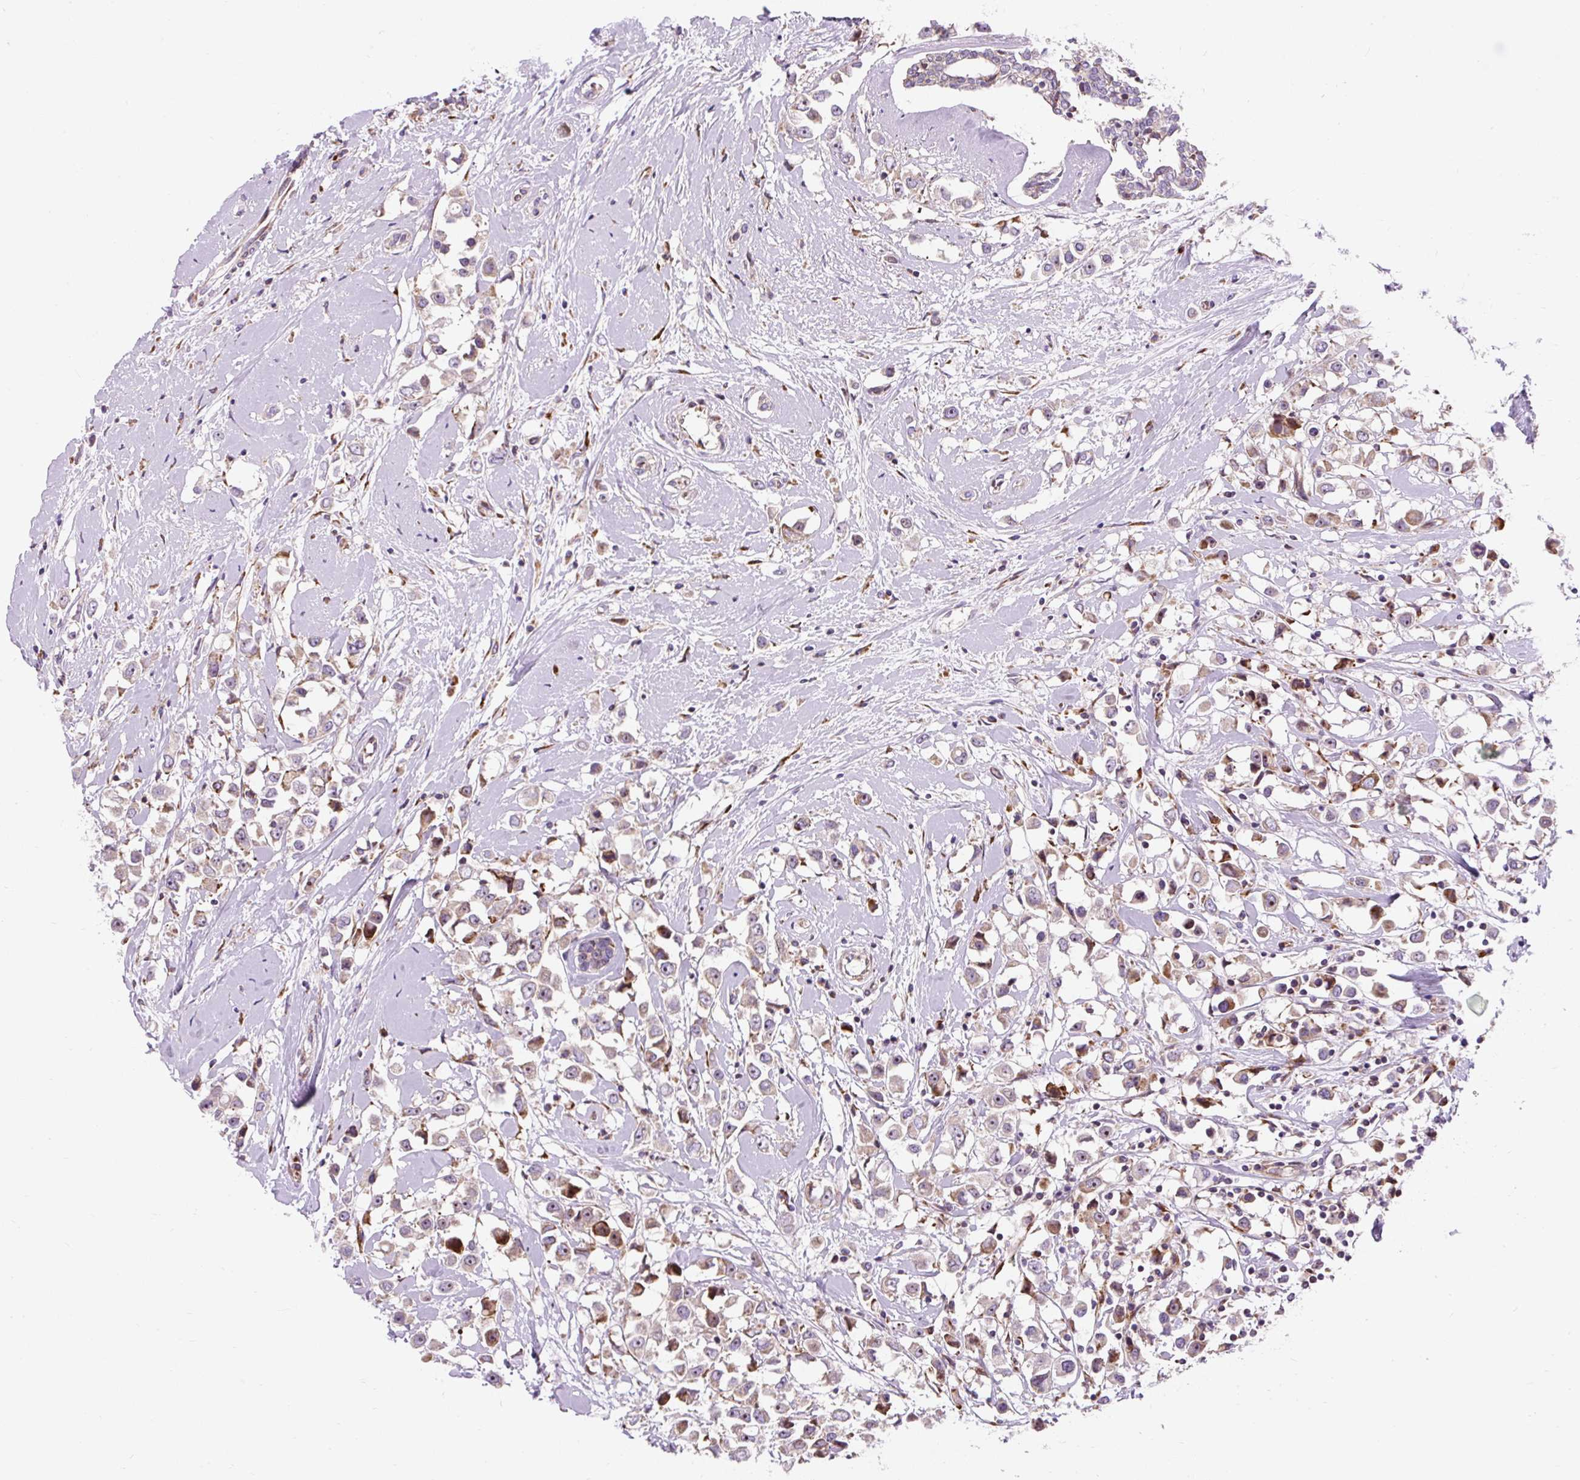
{"staining": {"intensity": "moderate", "quantity": "25%-75%", "location": "cytoplasmic/membranous"}, "tissue": "breast cancer", "cell_type": "Tumor cells", "image_type": "cancer", "snomed": [{"axis": "morphology", "description": "Duct carcinoma"}, {"axis": "topography", "description": "Breast"}], "caption": "A photomicrograph of breast cancer (infiltrating ductal carcinoma) stained for a protein shows moderate cytoplasmic/membranous brown staining in tumor cells.", "gene": "CISD3", "patient": {"sex": "female", "age": 61}}